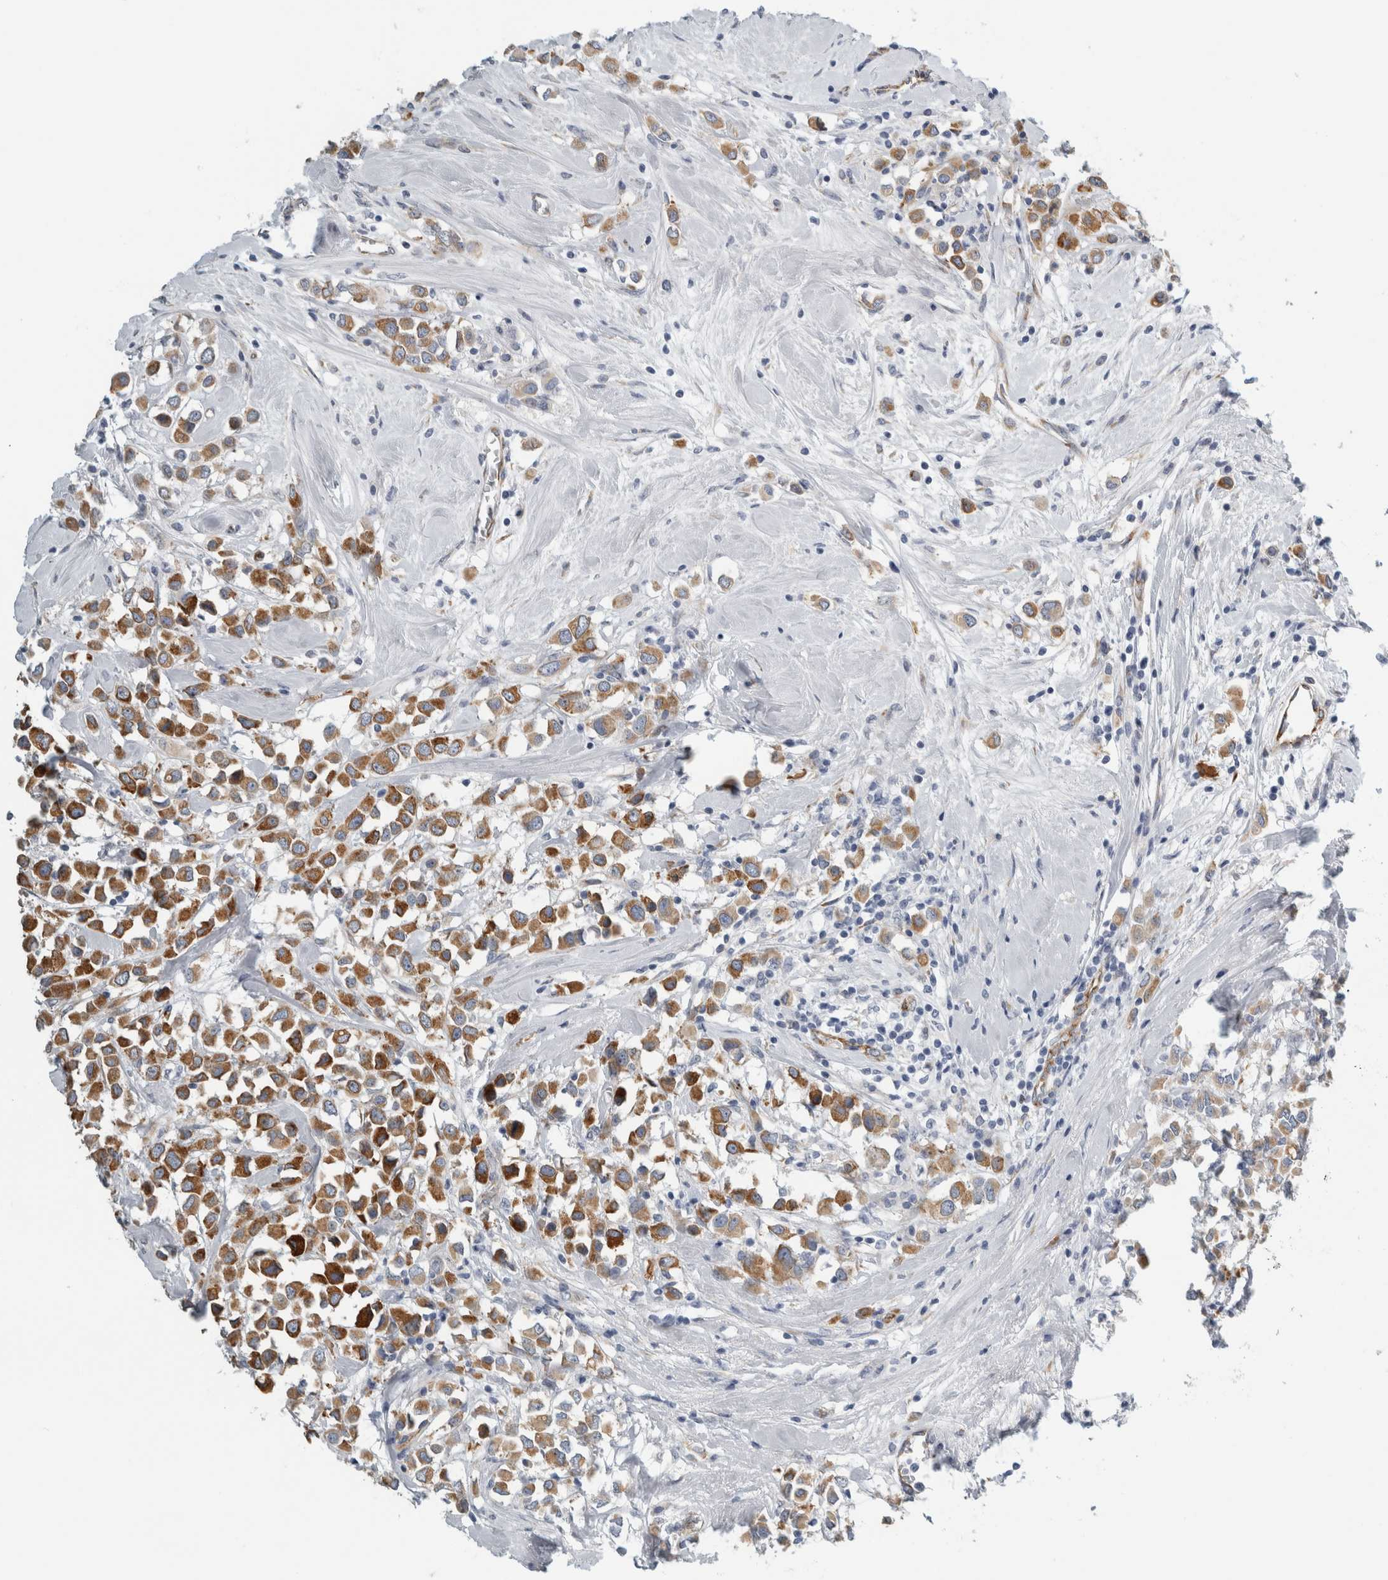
{"staining": {"intensity": "moderate", "quantity": ">75%", "location": "cytoplasmic/membranous"}, "tissue": "breast cancer", "cell_type": "Tumor cells", "image_type": "cancer", "snomed": [{"axis": "morphology", "description": "Duct carcinoma"}, {"axis": "topography", "description": "Breast"}], "caption": "Immunohistochemical staining of breast cancer shows medium levels of moderate cytoplasmic/membranous positivity in approximately >75% of tumor cells.", "gene": "B3GNT3", "patient": {"sex": "female", "age": 61}}